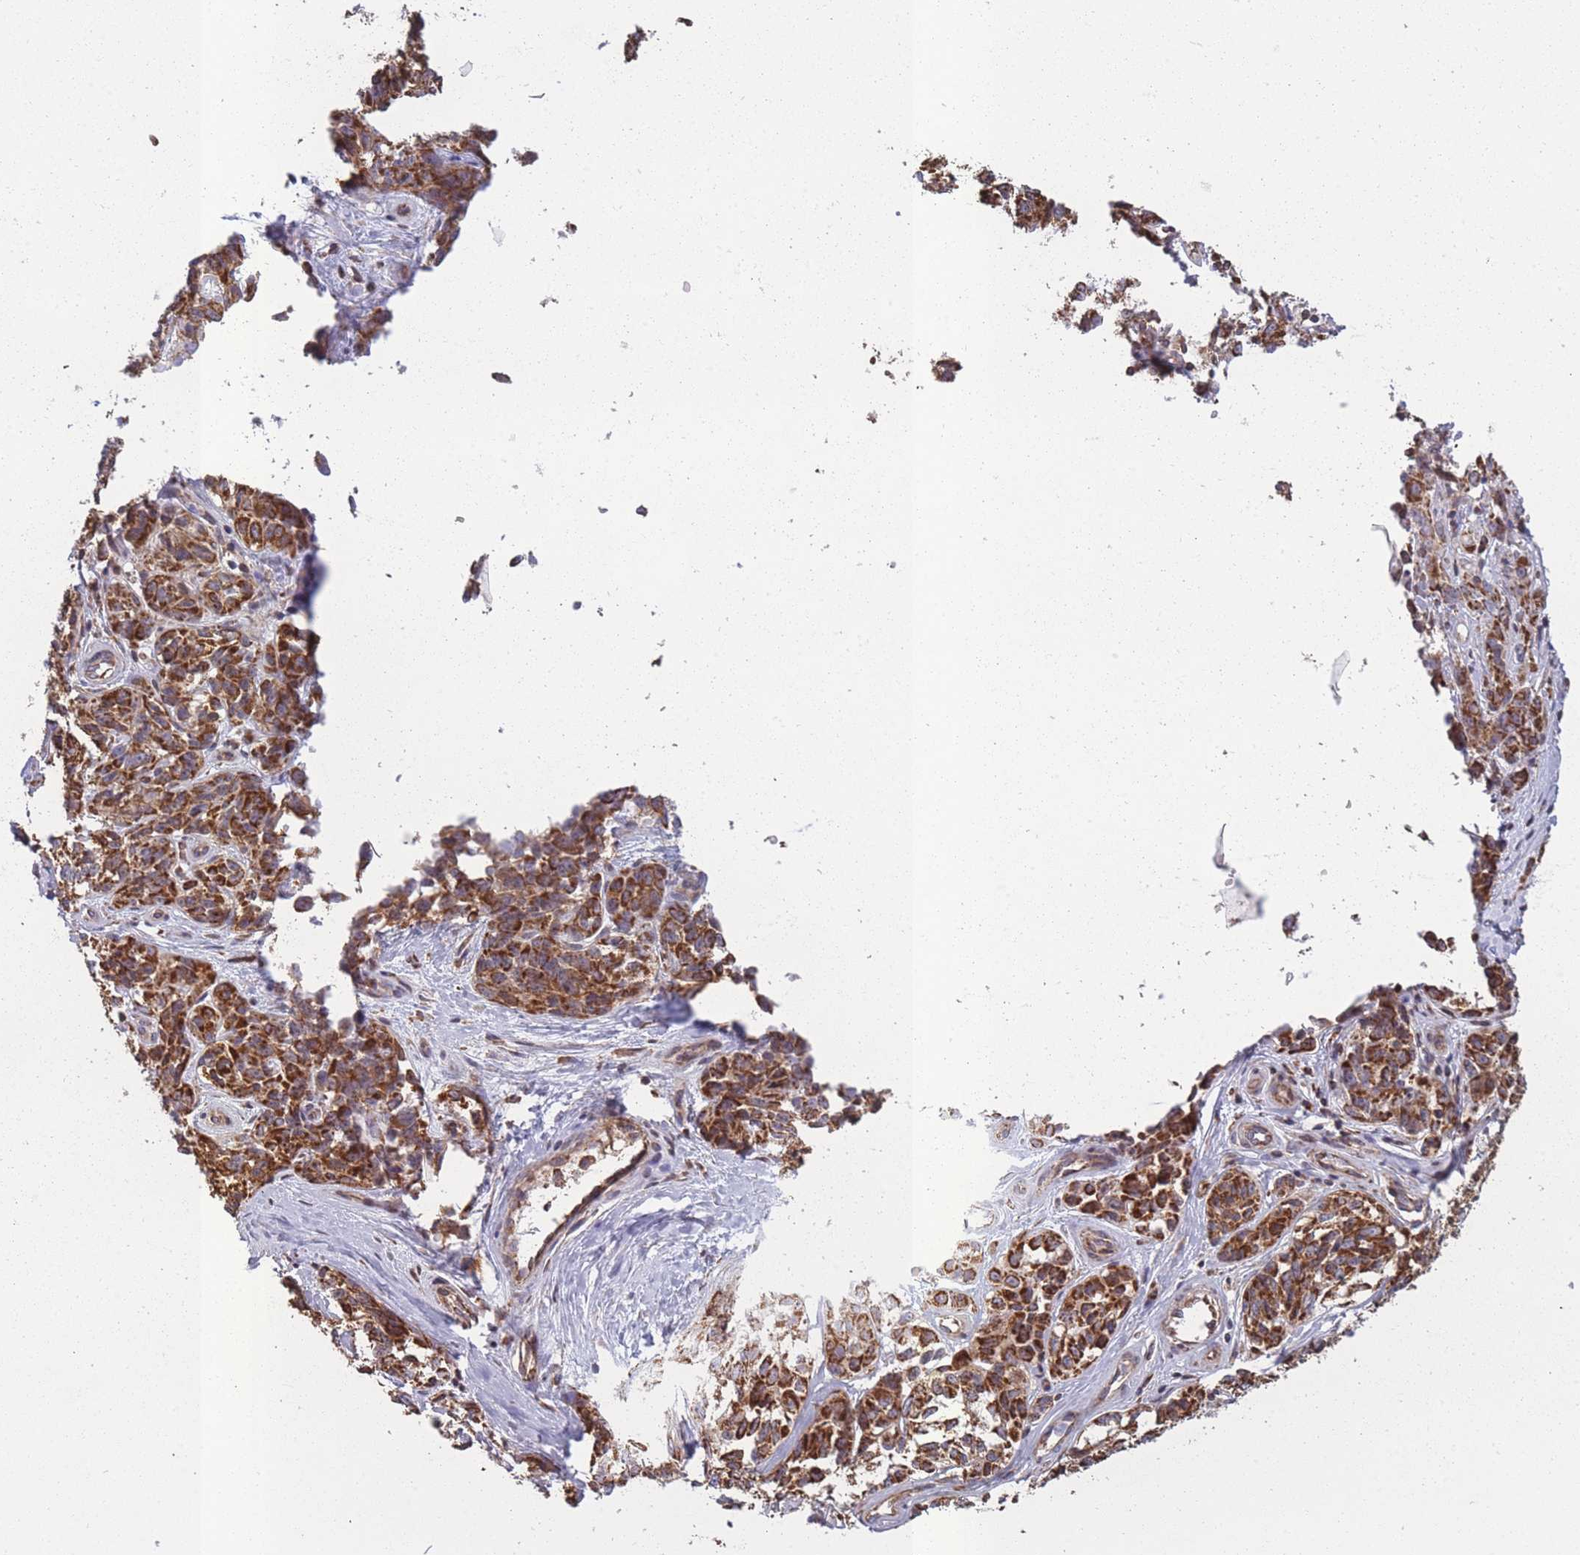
{"staining": {"intensity": "moderate", "quantity": ">75%", "location": "cytoplasmic/membranous"}, "tissue": "melanoma", "cell_type": "Tumor cells", "image_type": "cancer", "snomed": [{"axis": "morphology", "description": "Normal tissue, NOS"}, {"axis": "morphology", "description": "Malignant melanoma, NOS"}, {"axis": "topography", "description": "Skin"}], "caption": "This is an image of IHC staining of melanoma, which shows moderate positivity in the cytoplasmic/membranous of tumor cells.", "gene": "KAT2A", "patient": {"sex": "female", "age": 64}}